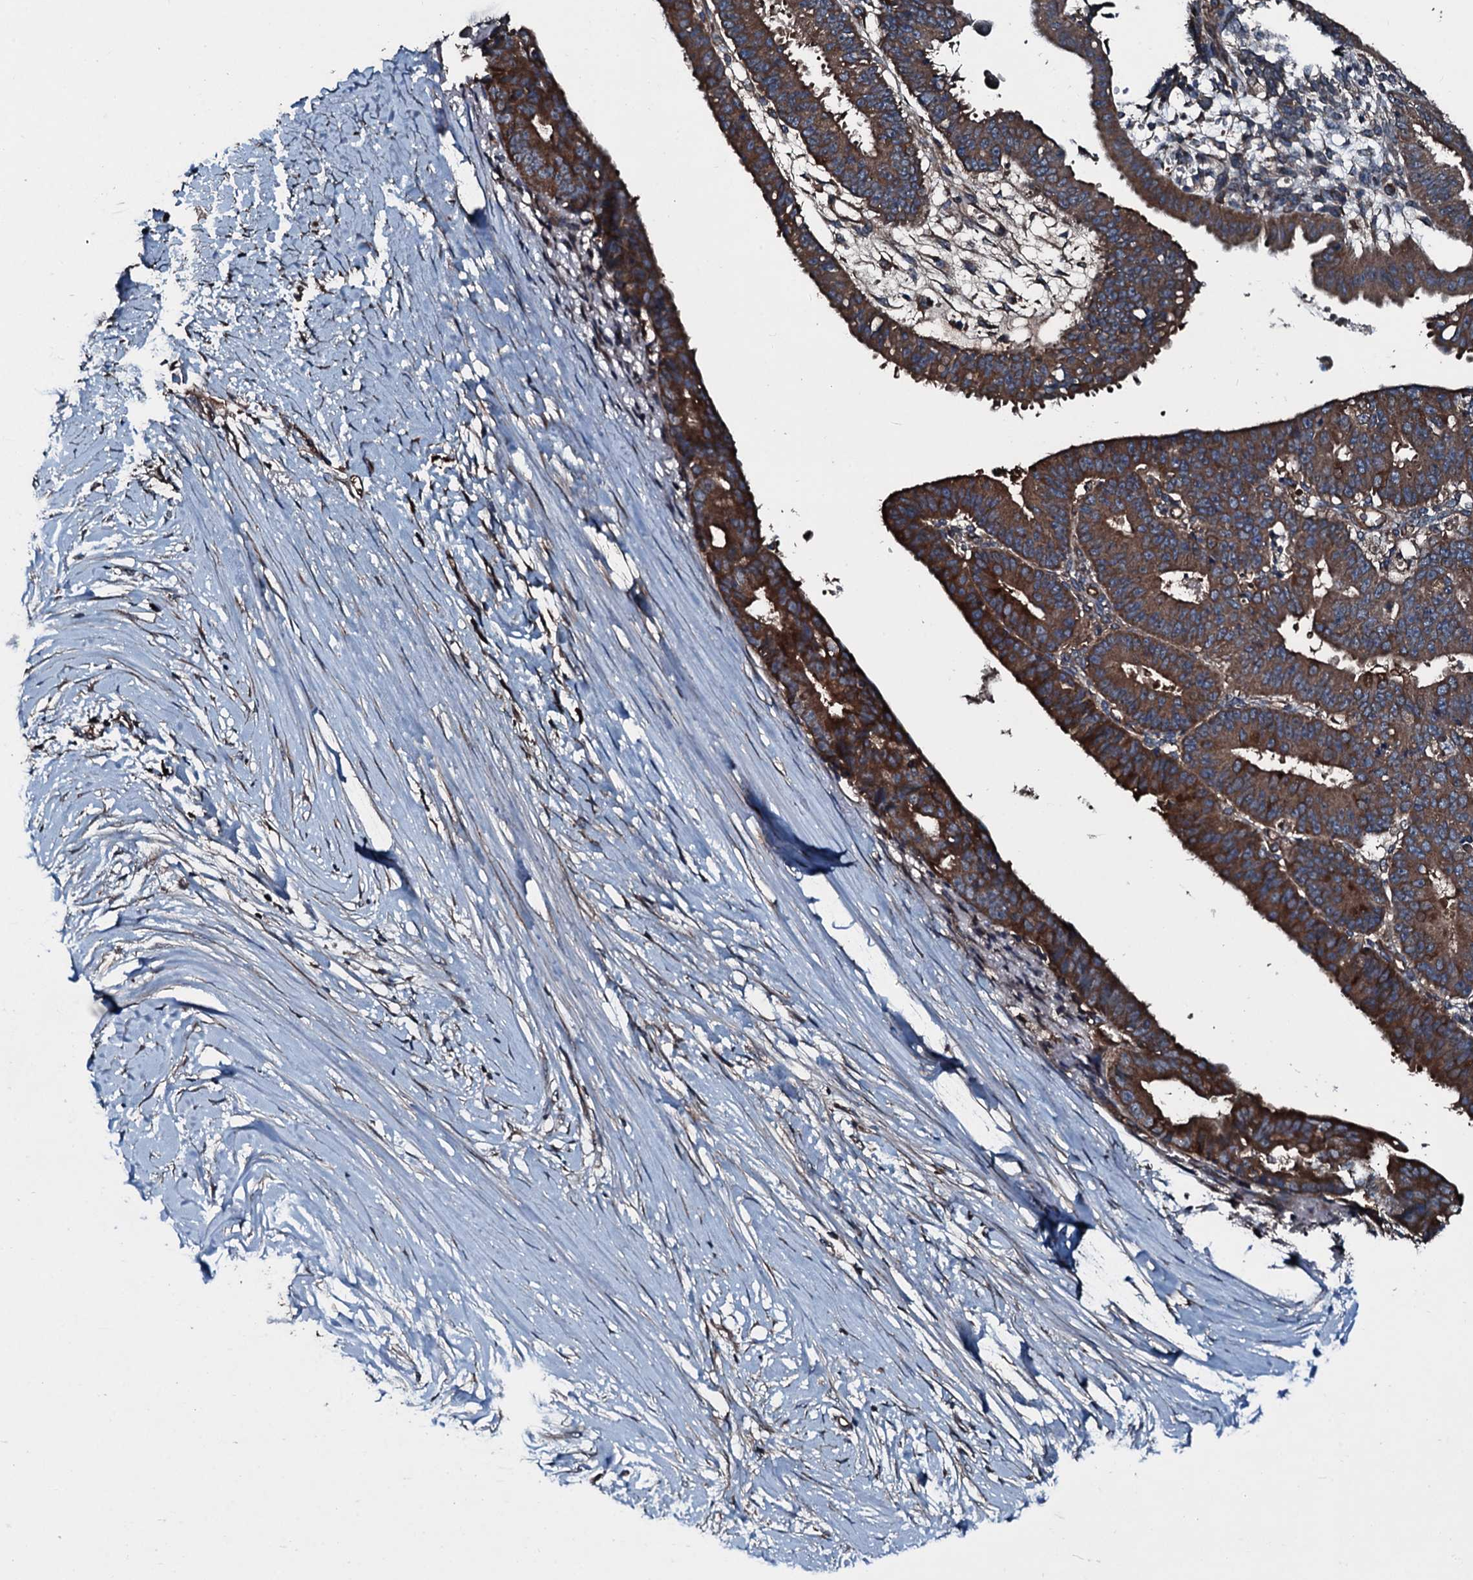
{"staining": {"intensity": "strong", "quantity": ">75%", "location": "cytoplasmic/membranous"}, "tissue": "ovarian cancer", "cell_type": "Tumor cells", "image_type": "cancer", "snomed": [{"axis": "morphology", "description": "Carcinoma, endometroid"}, {"axis": "topography", "description": "Appendix"}, {"axis": "topography", "description": "Ovary"}], "caption": "Approximately >75% of tumor cells in human ovarian endometroid carcinoma display strong cytoplasmic/membranous protein staining as visualized by brown immunohistochemical staining.", "gene": "AARS1", "patient": {"sex": "female", "age": 42}}